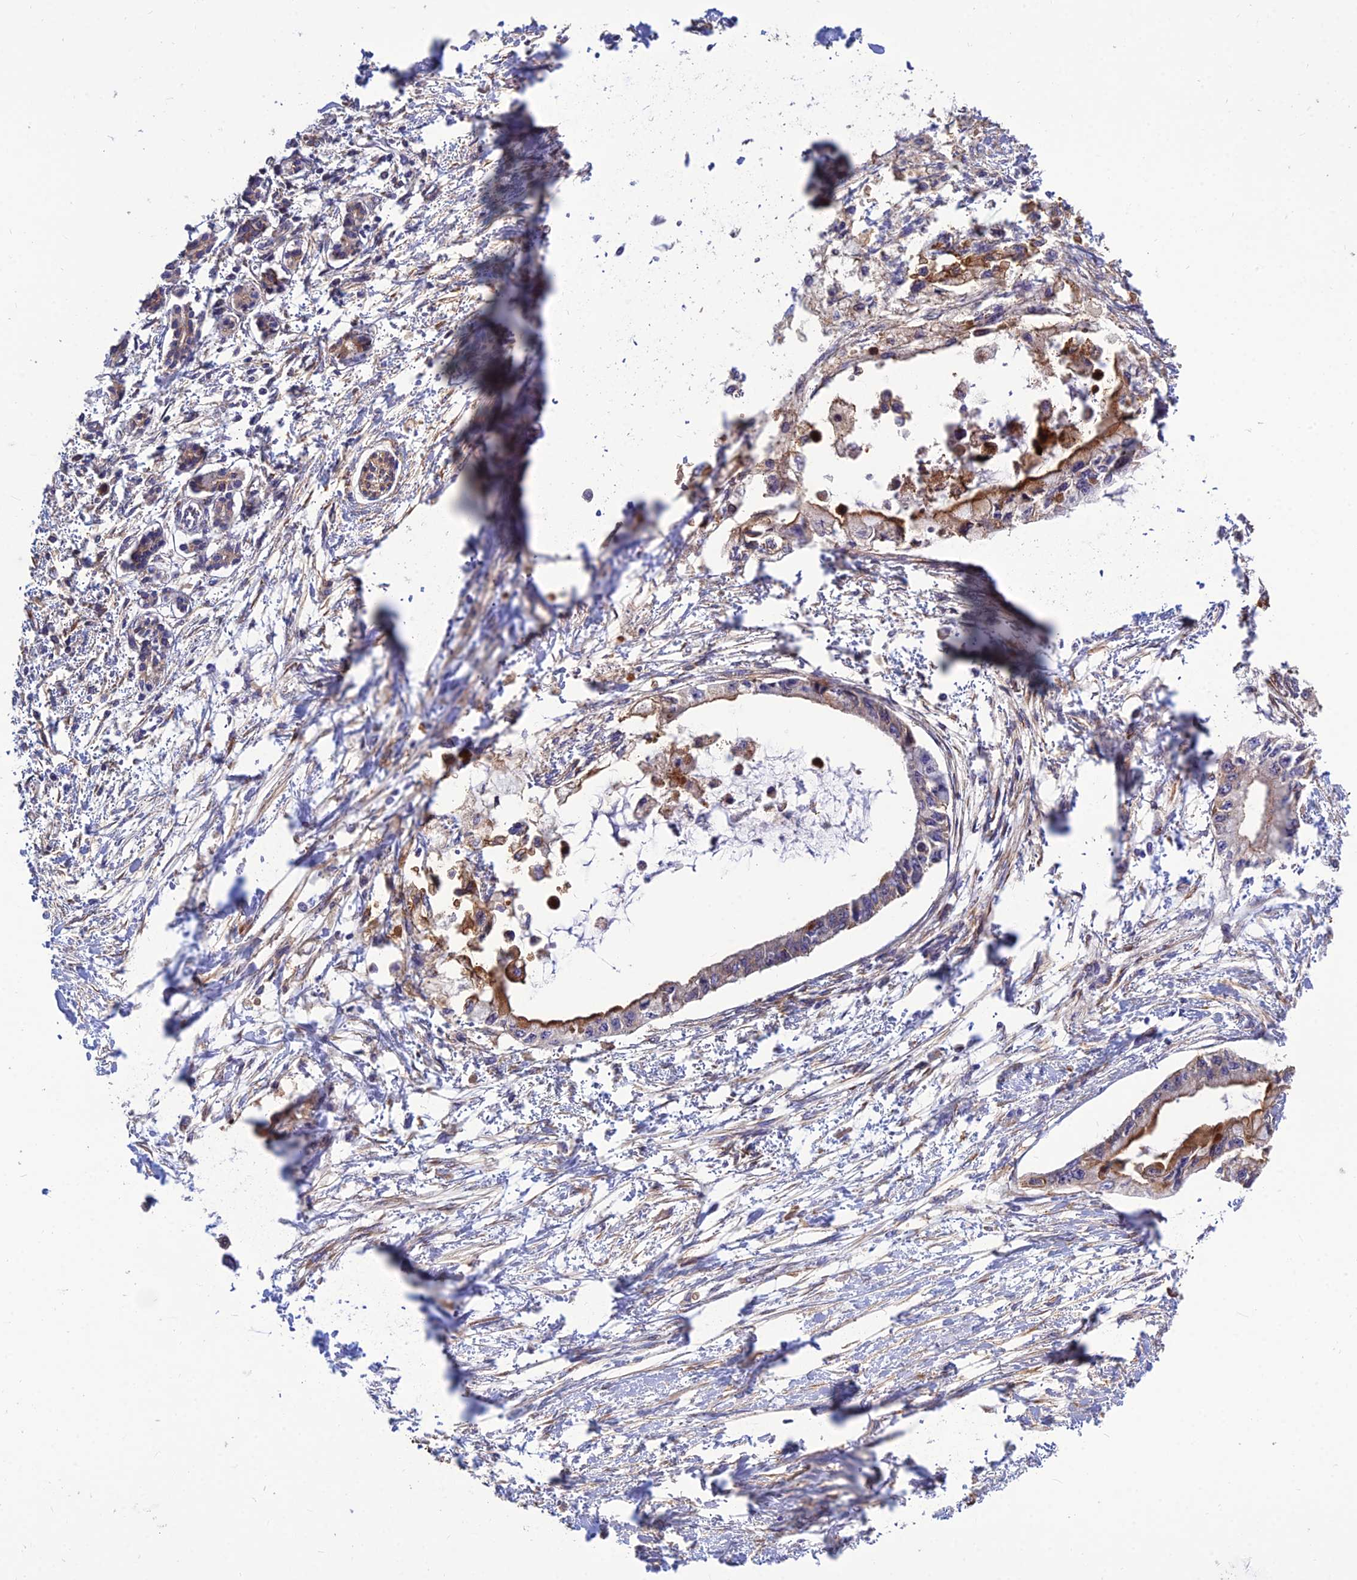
{"staining": {"intensity": "strong", "quantity": "25%-75%", "location": "cytoplasmic/membranous"}, "tissue": "pancreatic cancer", "cell_type": "Tumor cells", "image_type": "cancer", "snomed": [{"axis": "morphology", "description": "Adenocarcinoma, NOS"}, {"axis": "topography", "description": "Pancreas"}], "caption": "Human pancreatic cancer stained with a brown dye displays strong cytoplasmic/membranous positive positivity in about 25%-75% of tumor cells.", "gene": "CRTAP", "patient": {"sex": "male", "age": 48}}